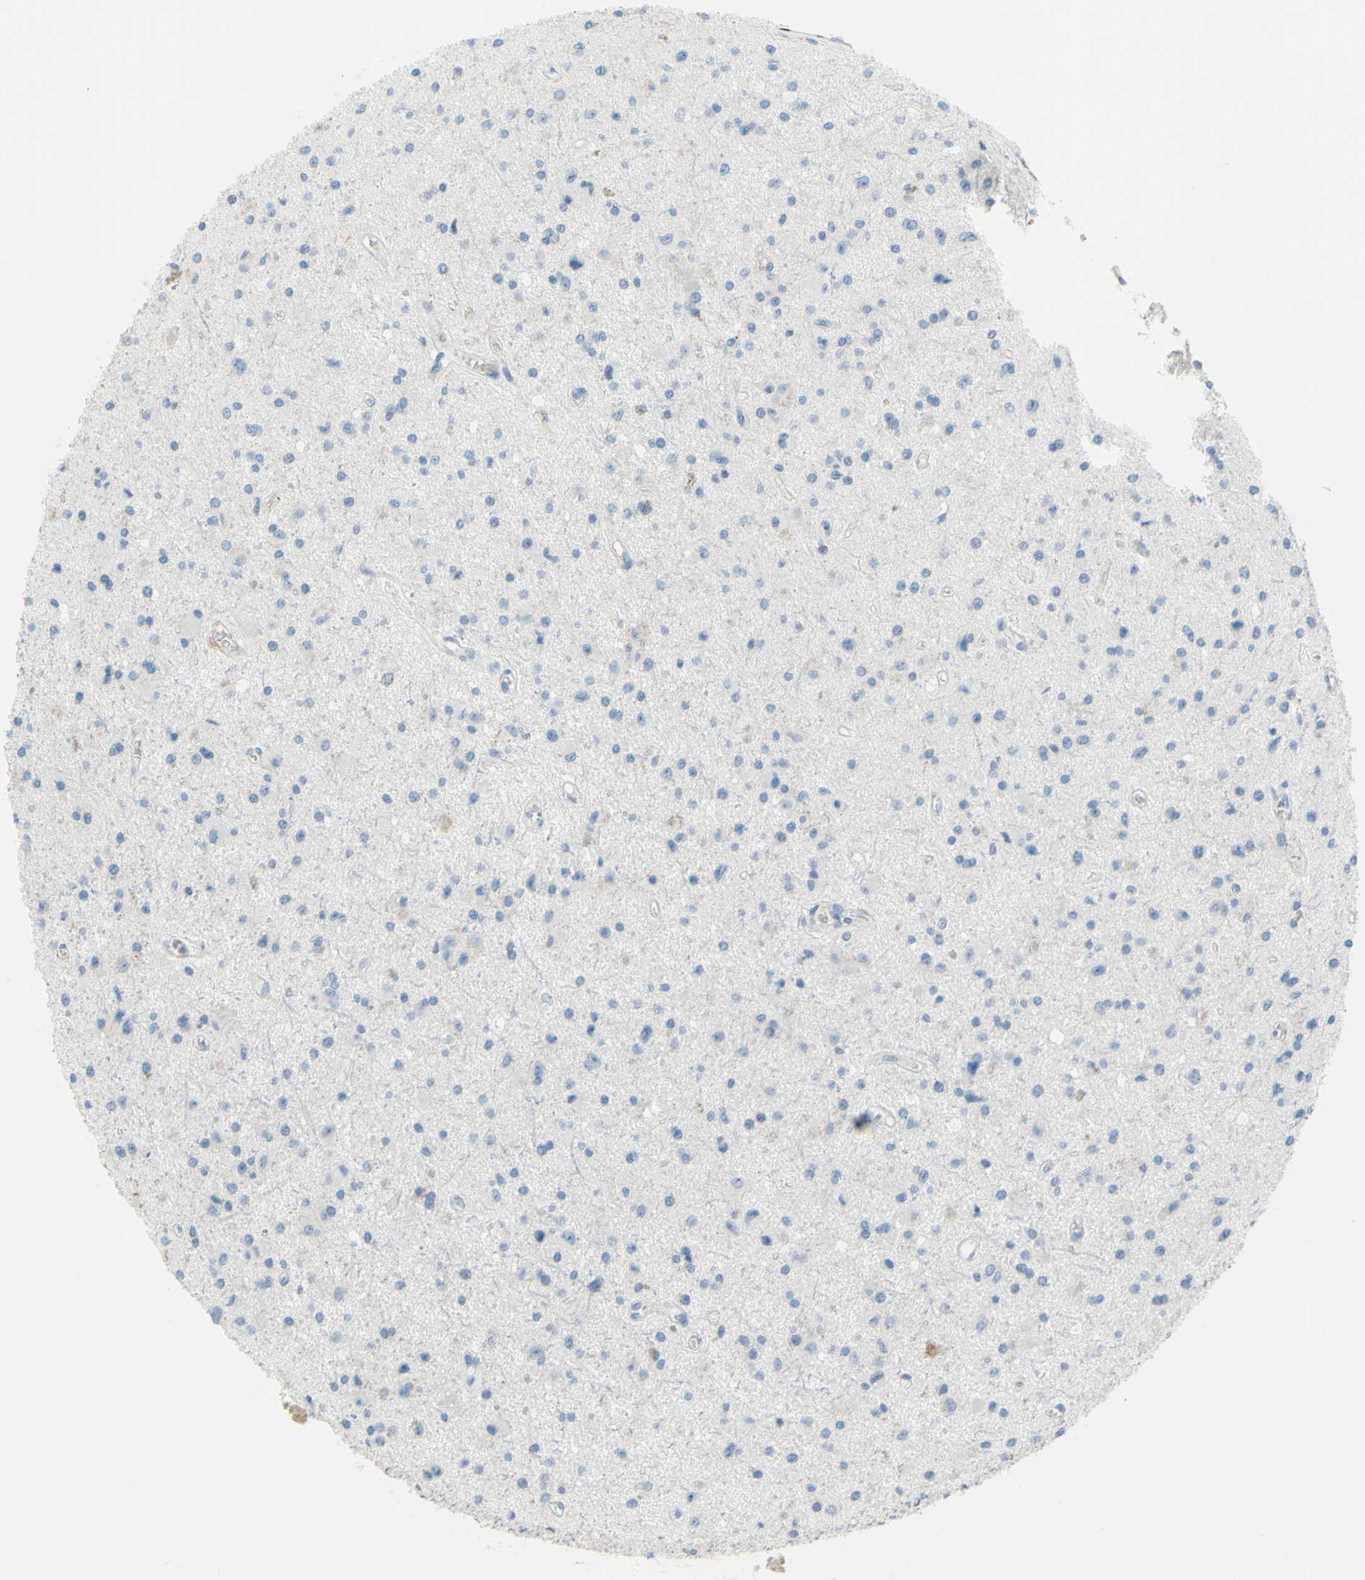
{"staining": {"intensity": "negative", "quantity": "none", "location": "none"}, "tissue": "glioma", "cell_type": "Tumor cells", "image_type": "cancer", "snomed": [{"axis": "morphology", "description": "Glioma, malignant, Low grade"}, {"axis": "topography", "description": "Brain"}], "caption": "This photomicrograph is of low-grade glioma (malignant) stained with immunohistochemistry (IHC) to label a protein in brown with the nuclei are counter-stained blue. There is no positivity in tumor cells.", "gene": "PRRG2", "patient": {"sex": "male", "age": 58}}